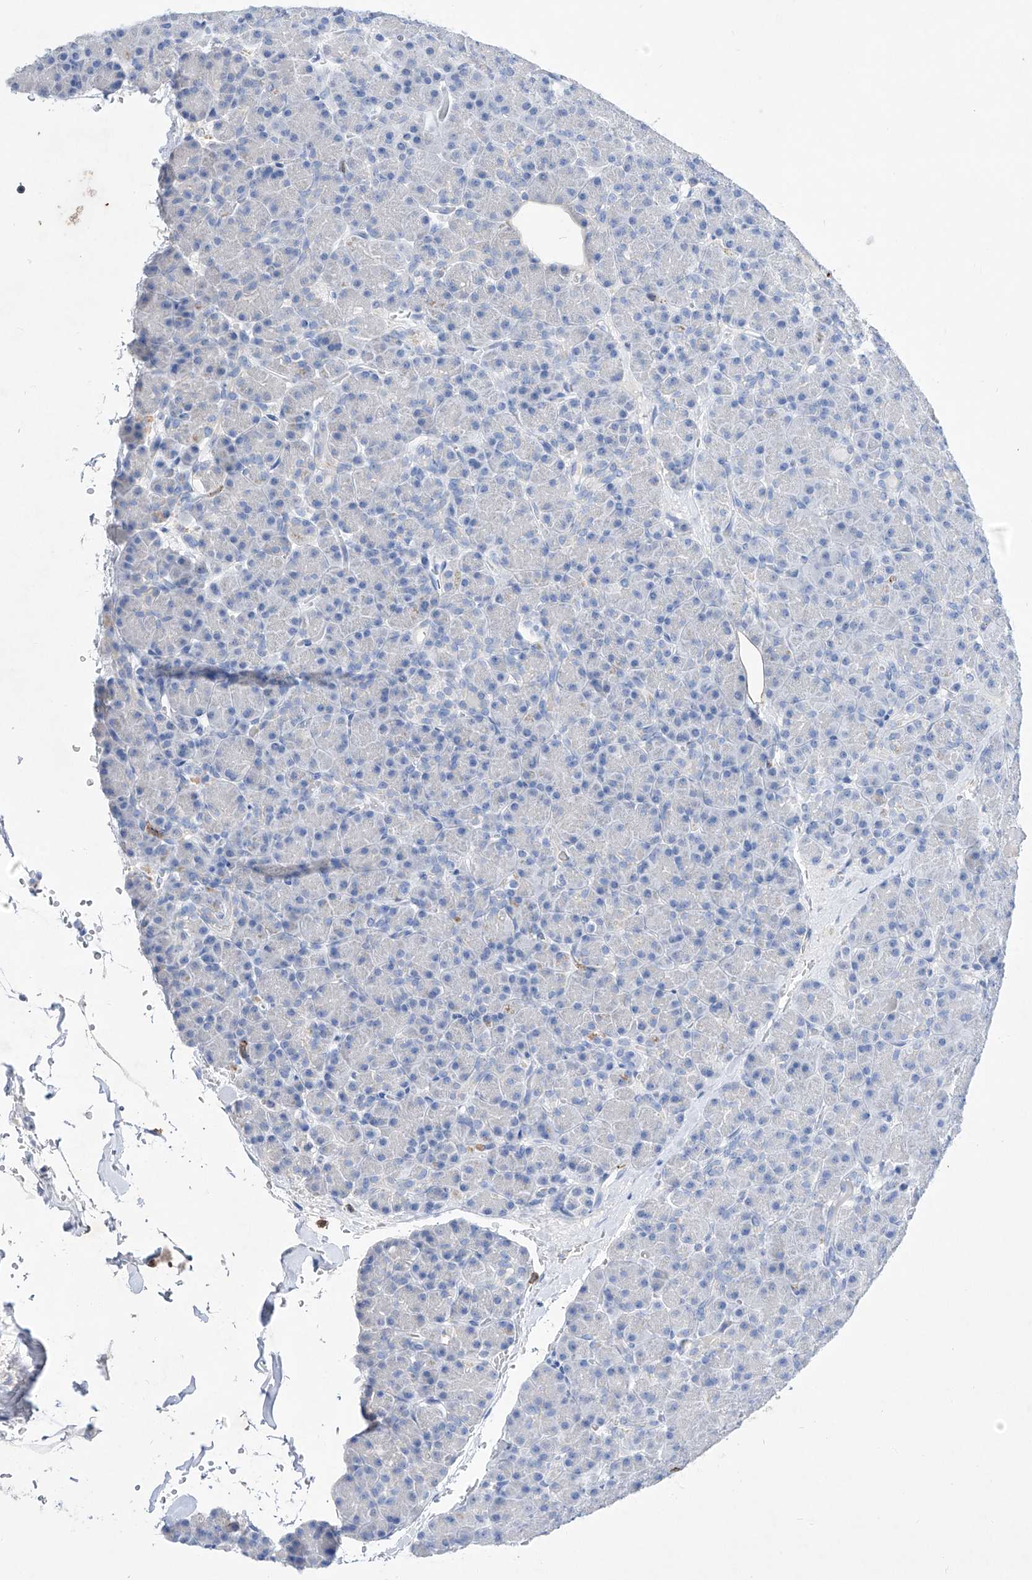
{"staining": {"intensity": "negative", "quantity": "none", "location": "none"}, "tissue": "pancreas", "cell_type": "Exocrine glandular cells", "image_type": "normal", "snomed": [{"axis": "morphology", "description": "Normal tissue, NOS"}, {"axis": "topography", "description": "Pancreas"}], "caption": "Exocrine glandular cells are negative for brown protein staining in normal pancreas. Nuclei are stained in blue.", "gene": "TM7SF2", "patient": {"sex": "female", "age": 43}}